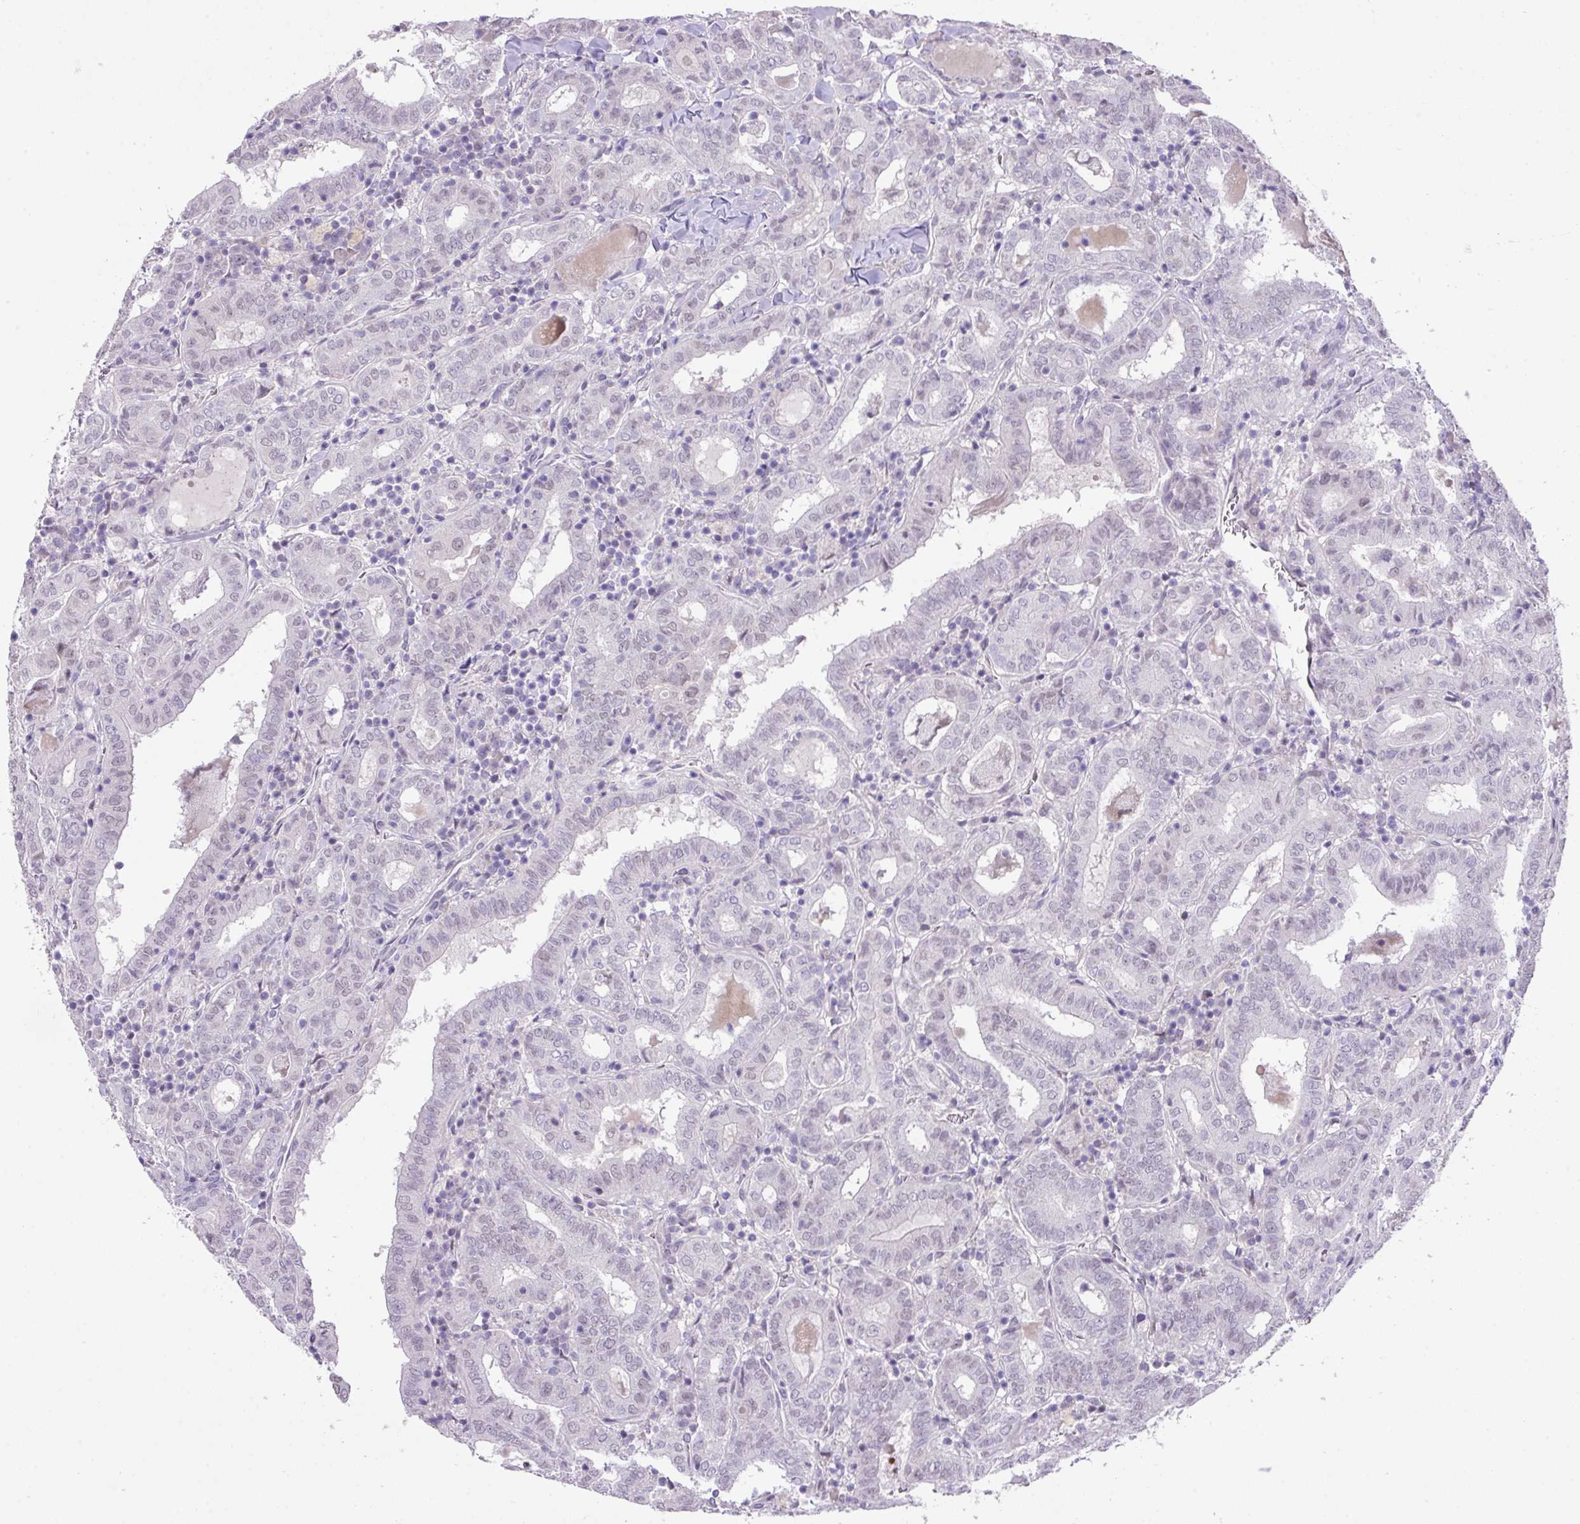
{"staining": {"intensity": "negative", "quantity": "none", "location": "none"}, "tissue": "thyroid cancer", "cell_type": "Tumor cells", "image_type": "cancer", "snomed": [{"axis": "morphology", "description": "Papillary adenocarcinoma, NOS"}, {"axis": "topography", "description": "Thyroid gland"}], "caption": "Immunohistochemistry image of neoplastic tissue: human thyroid cancer stained with DAB shows no significant protein expression in tumor cells.", "gene": "ANKRD13B", "patient": {"sex": "female", "age": 72}}